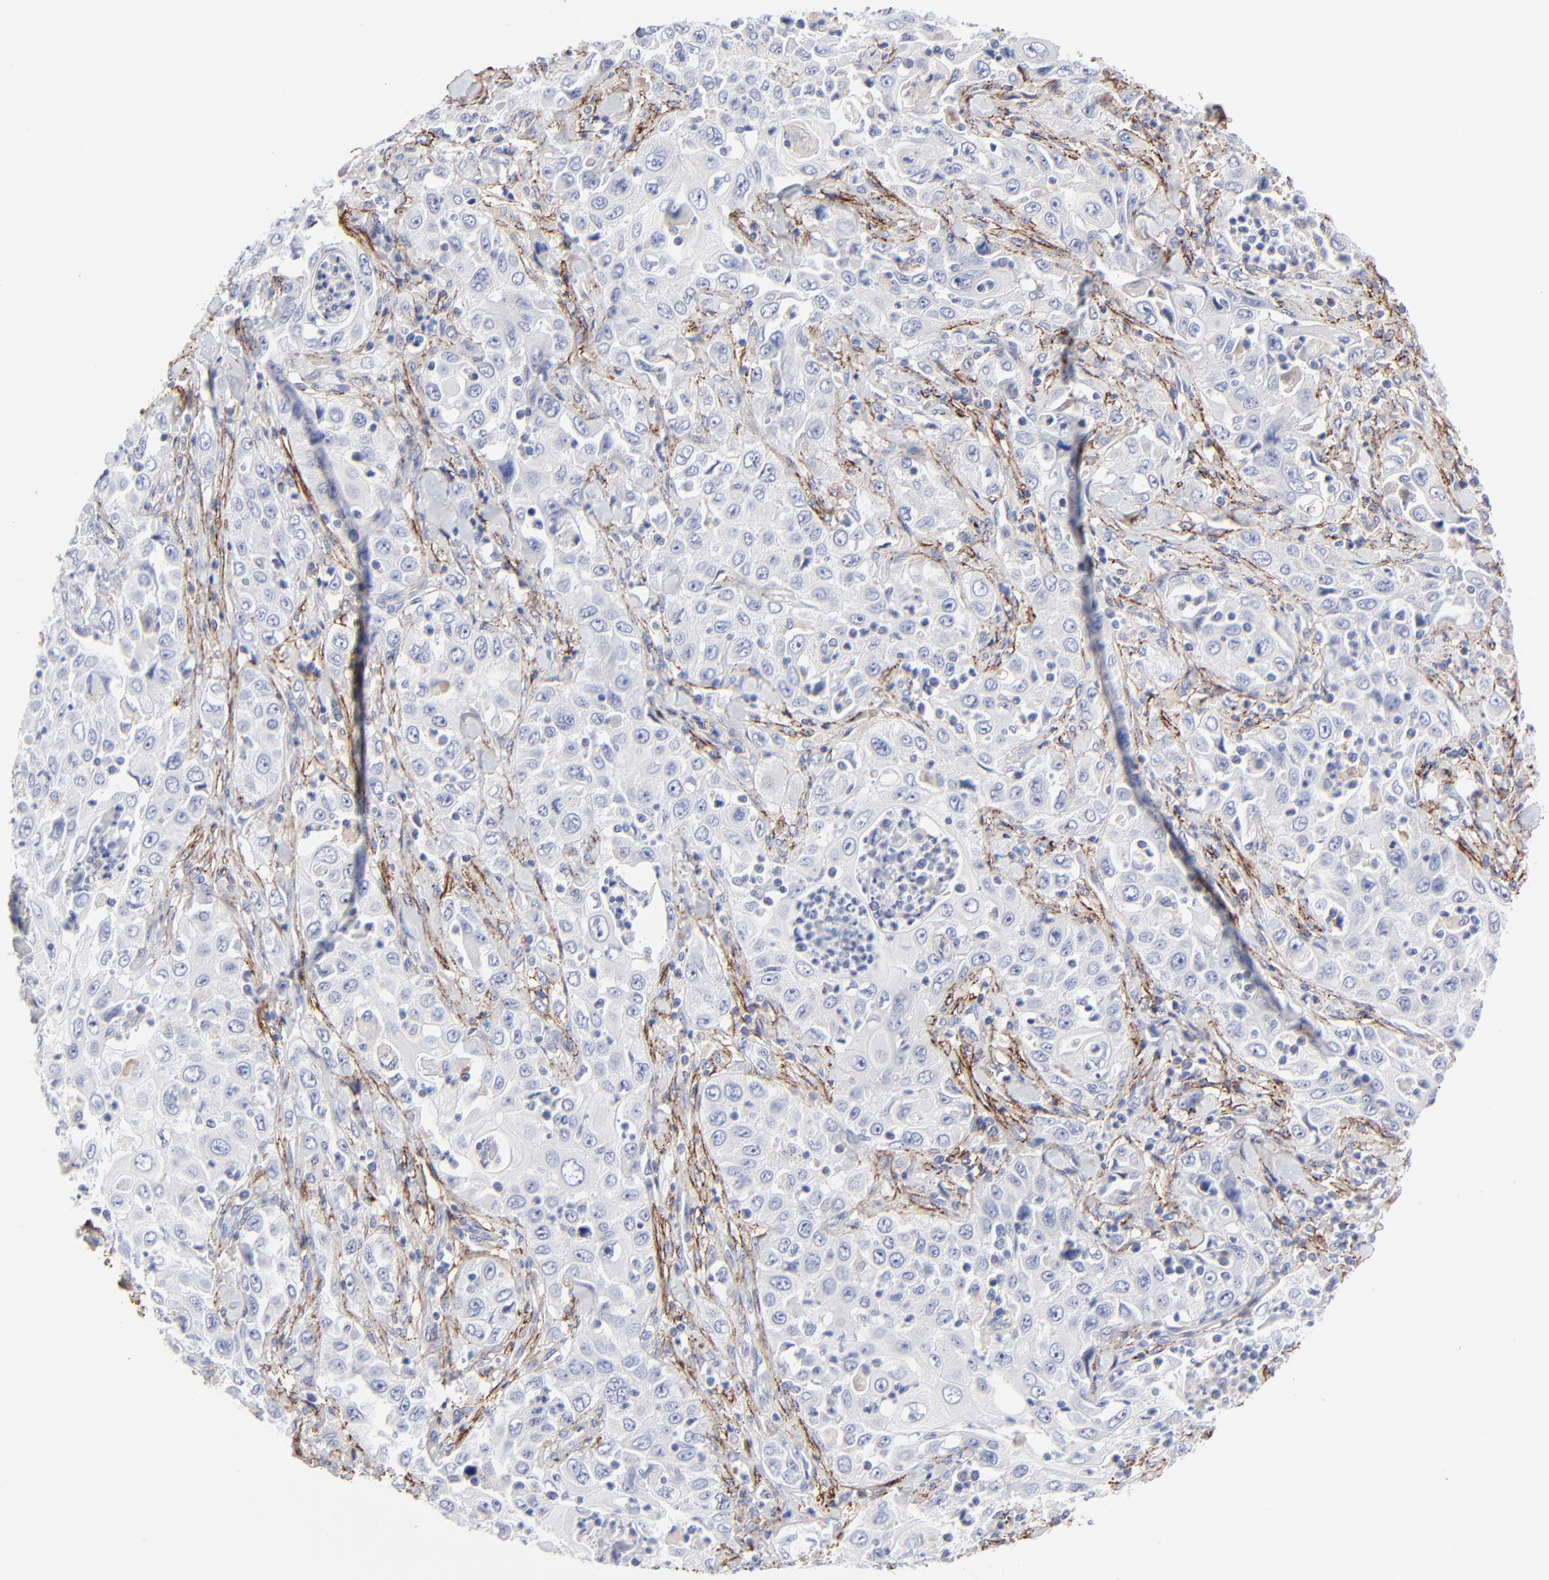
{"staining": {"intensity": "negative", "quantity": "none", "location": "none"}, "tissue": "pancreatic cancer", "cell_type": "Tumor cells", "image_type": "cancer", "snomed": [{"axis": "morphology", "description": "Adenocarcinoma, NOS"}, {"axis": "topography", "description": "Pancreas"}], "caption": "Tumor cells are negative for protein expression in human pancreatic cancer (adenocarcinoma).", "gene": "FBLN2", "patient": {"sex": "male", "age": 70}}